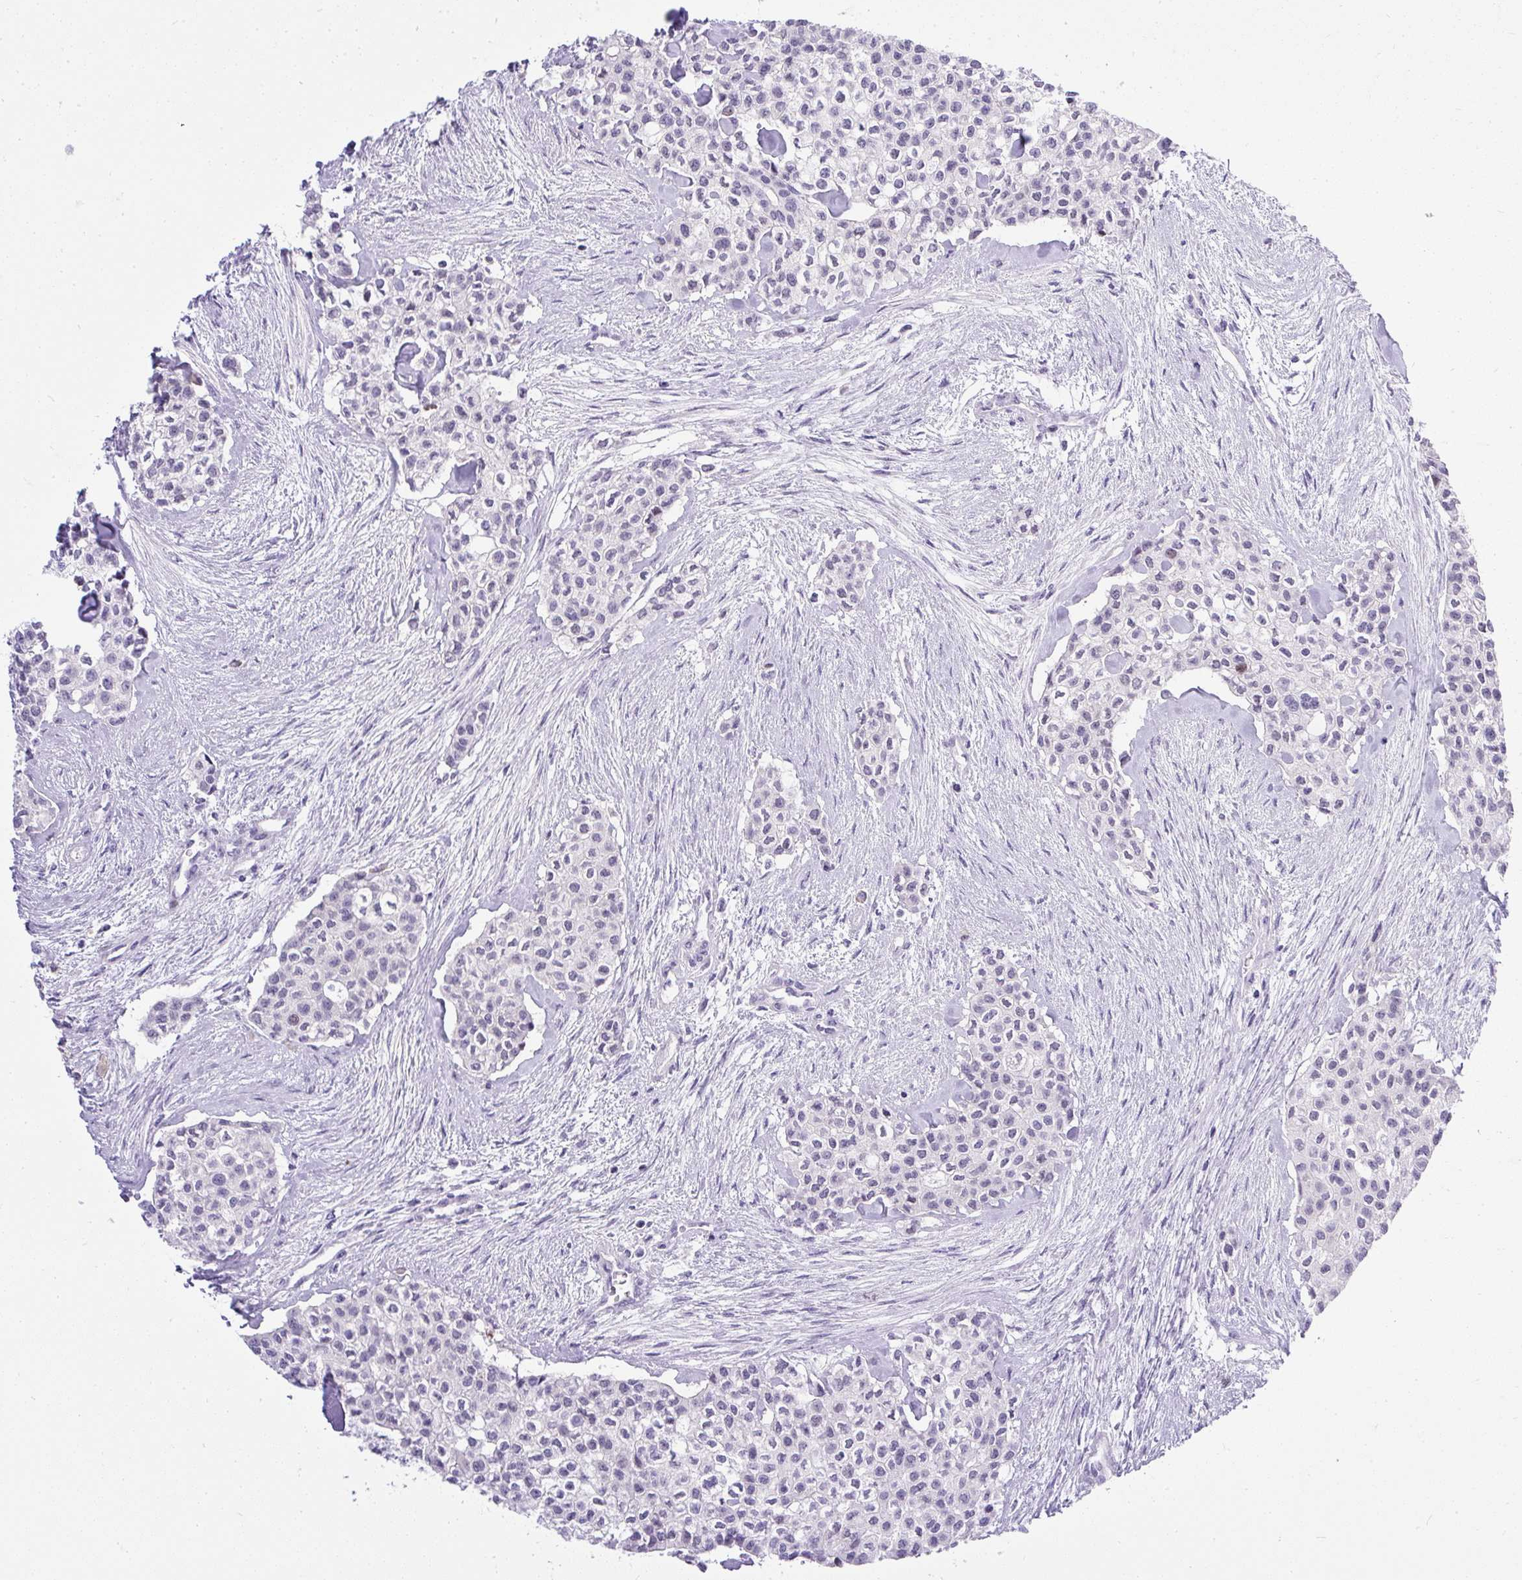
{"staining": {"intensity": "negative", "quantity": "none", "location": "none"}, "tissue": "head and neck cancer", "cell_type": "Tumor cells", "image_type": "cancer", "snomed": [{"axis": "morphology", "description": "Adenocarcinoma, NOS"}, {"axis": "topography", "description": "Head-Neck"}], "caption": "This histopathology image is of head and neck cancer stained with IHC to label a protein in brown with the nuclei are counter-stained blue. There is no staining in tumor cells. (DAB IHC visualized using brightfield microscopy, high magnification).", "gene": "WNT10B", "patient": {"sex": "male", "age": 81}}